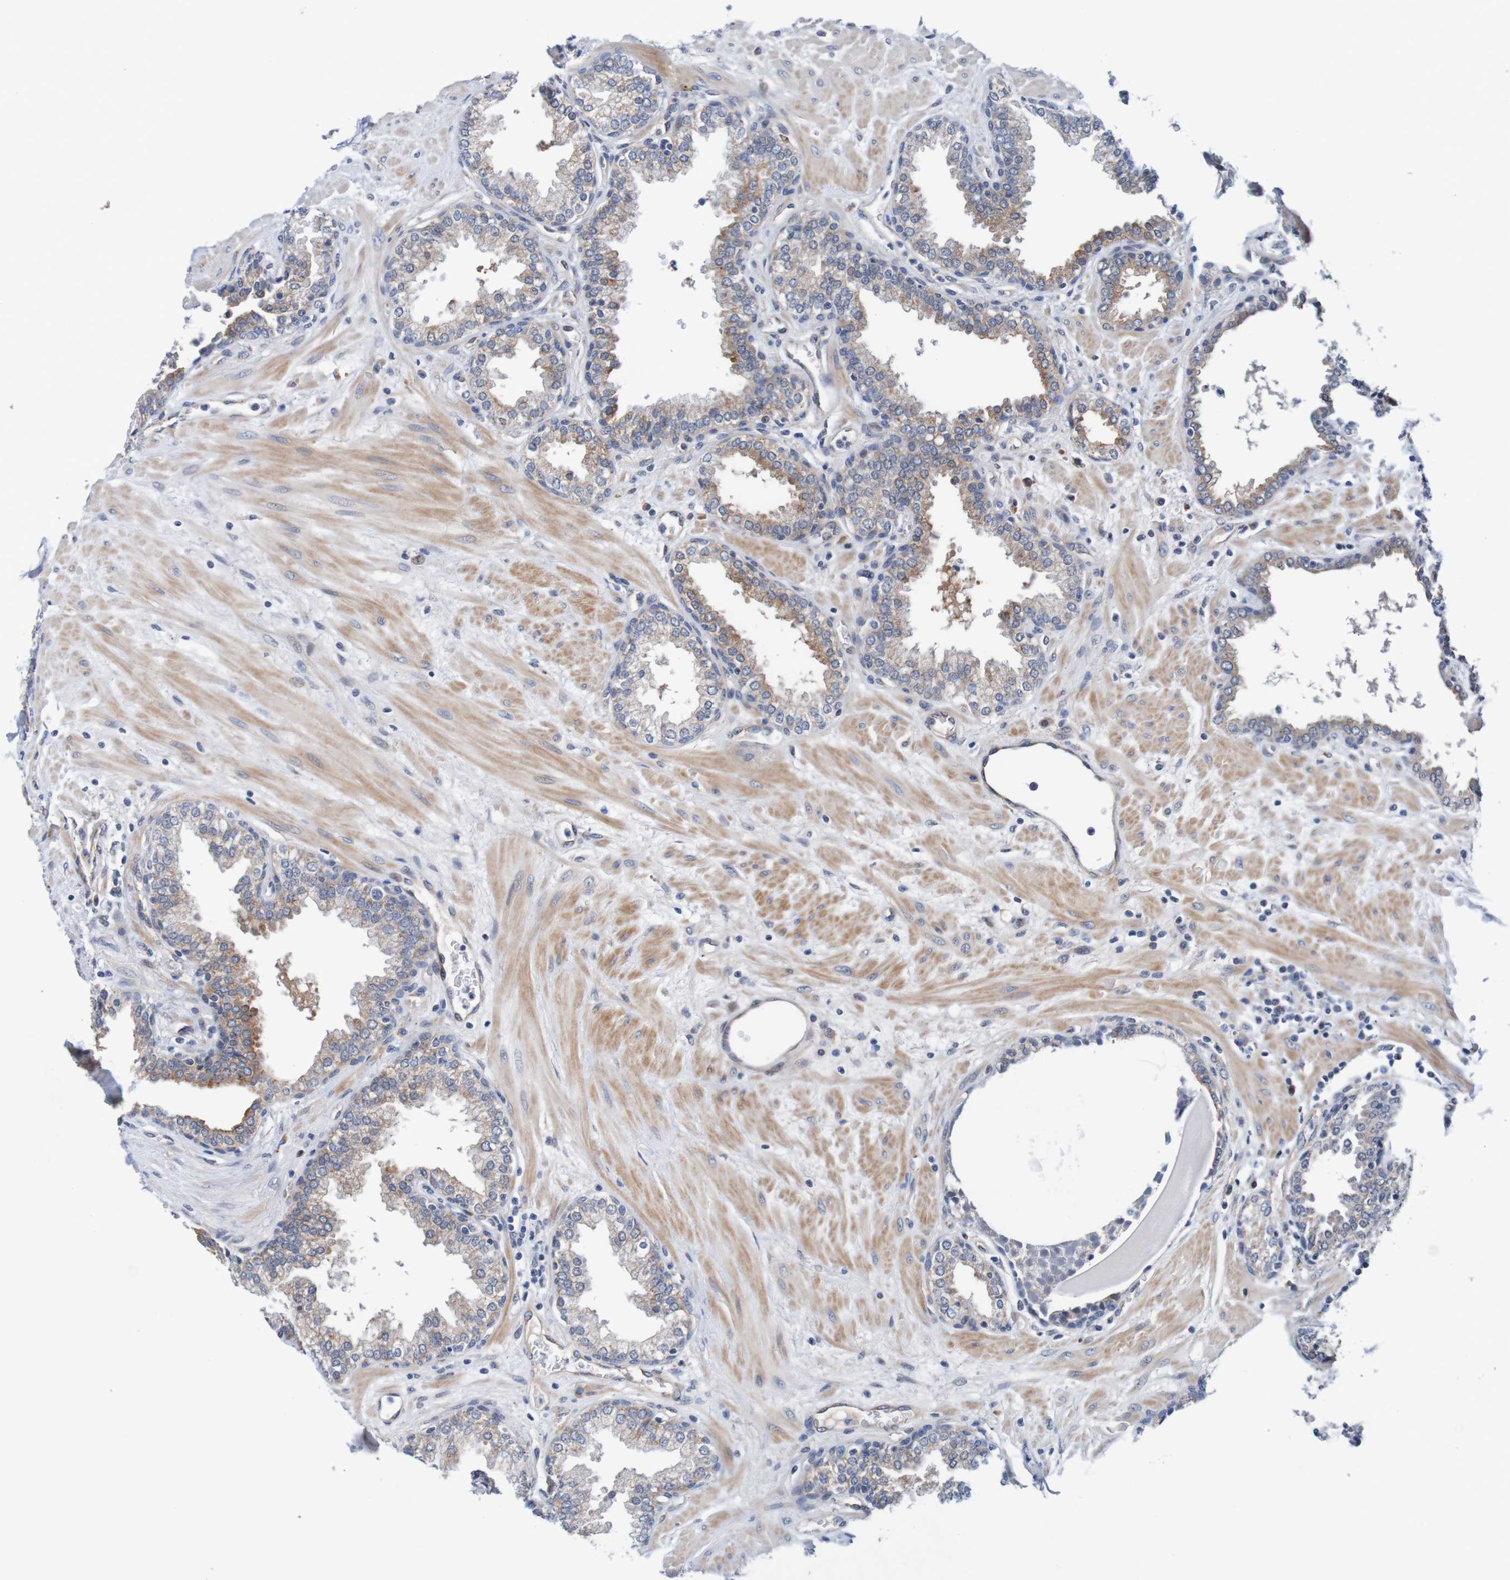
{"staining": {"intensity": "weak", "quantity": "25%-75%", "location": "cytoplasmic/membranous"}, "tissue": "prostate", "cell_type": "Glandular cells", "image_type": "normal", "snomed": [{"axis": "morphology", "description": "Normal tissue, NOS"}, {"axis": "topography", "description": "Prostate"}], "caption": "Weak cytoplasmic/membranous expression for a protein is seen in approximately 25%-75% of glandular cells of unremarkable prostate using immunohistochemistry.", "gene": "CPED1", "patient": {"sex": "male", "age": 51}}